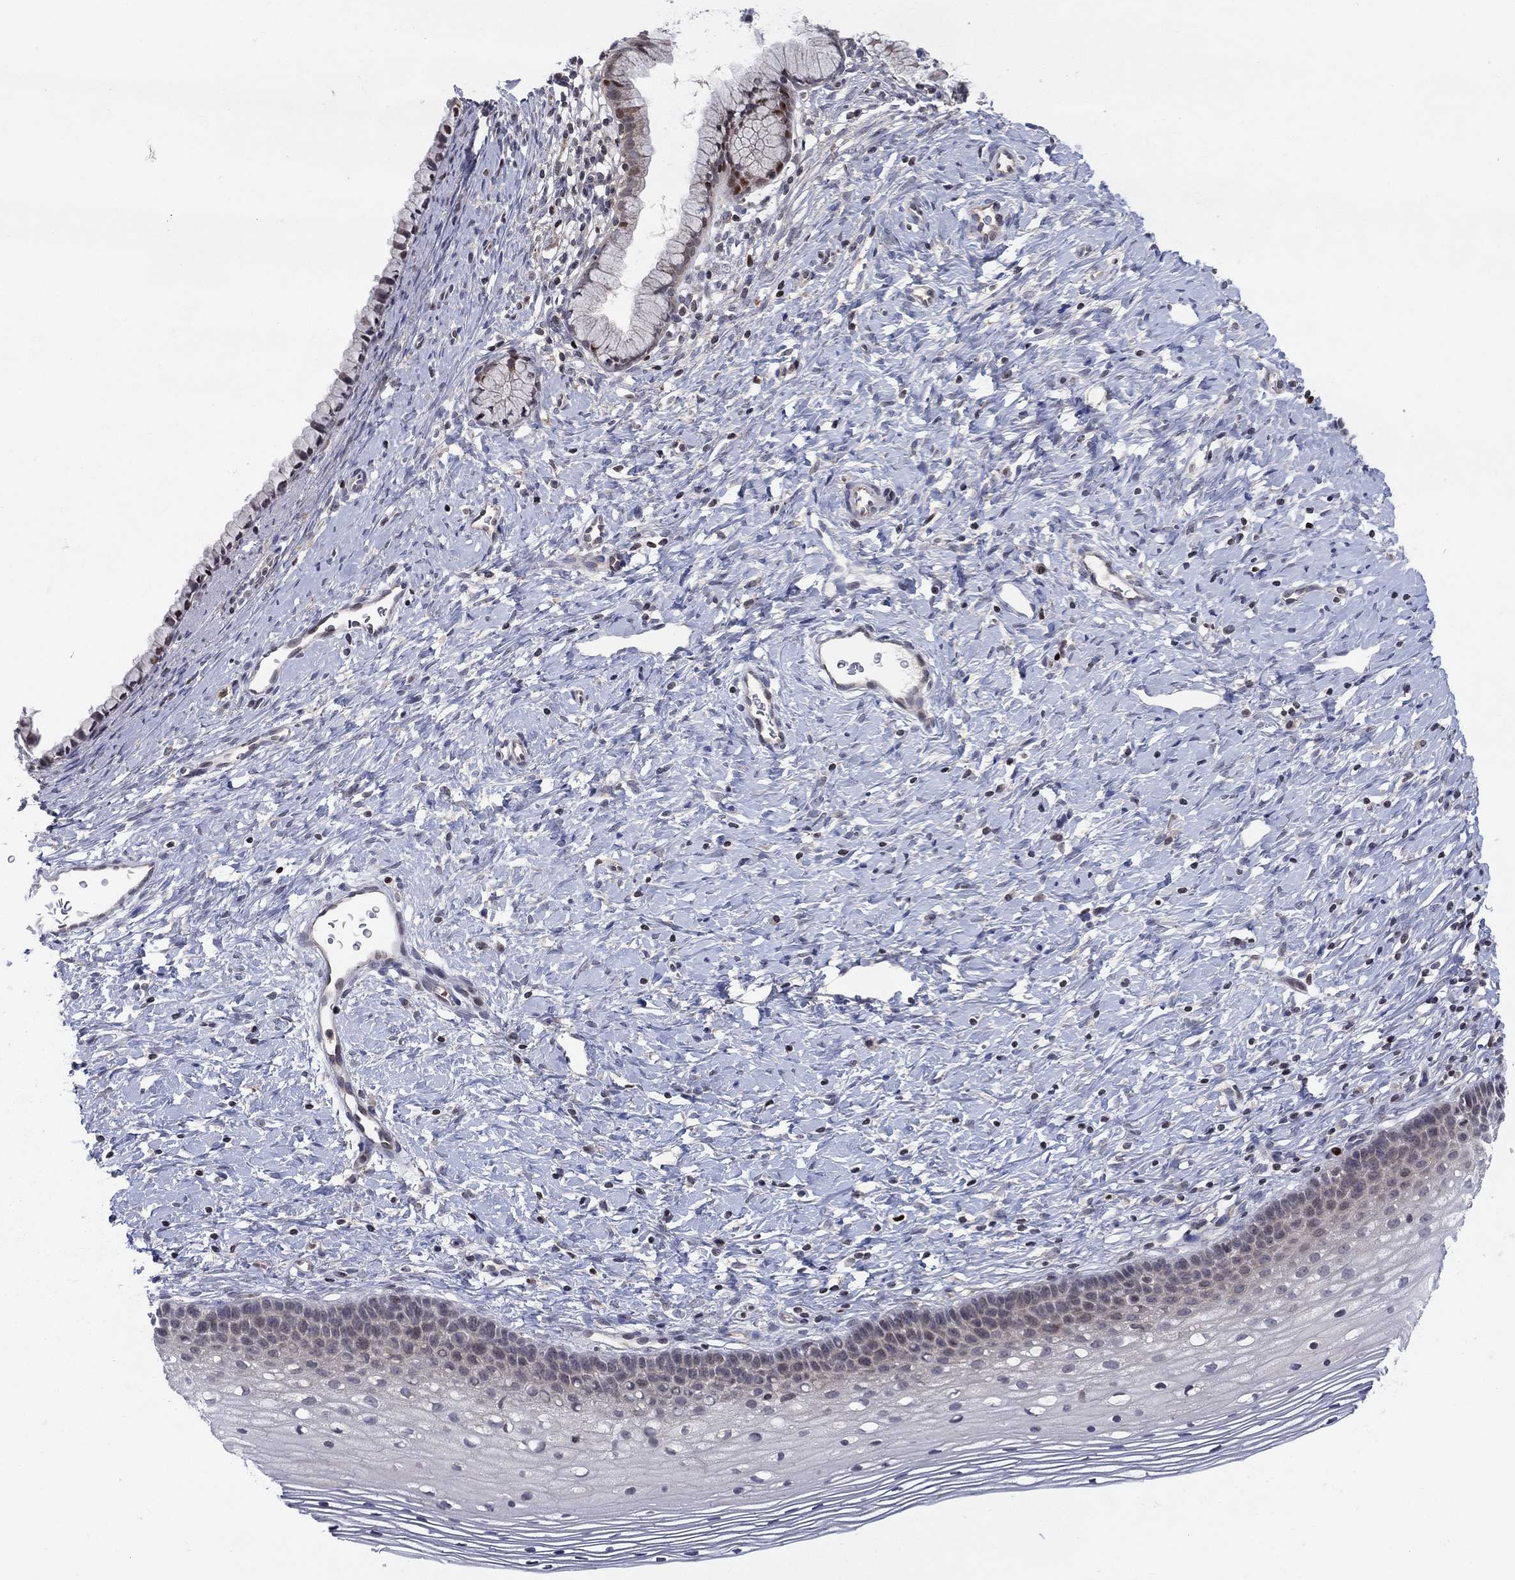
{"staining": {"intensity": "strong", "quantity": "25%-75%", "location": "nuclear"}, "tissue": "cervix", "cell_type": "Glandular cells", "image_type": "normal", "snomed": [{"axis": "morphology", "description": "Normal tissue, NOS"}, {"axis": "topography", "description": "Cervix"}], "caption": "DAB (3,3'-diaminobenzidine) immunohistochemical staining of normal human cervix shows strong nuclear protein positivity in about 25%-75% of glandular cells.", "gene": "ZNHIT3", "patient": {"sex": "female", "age": 39}}